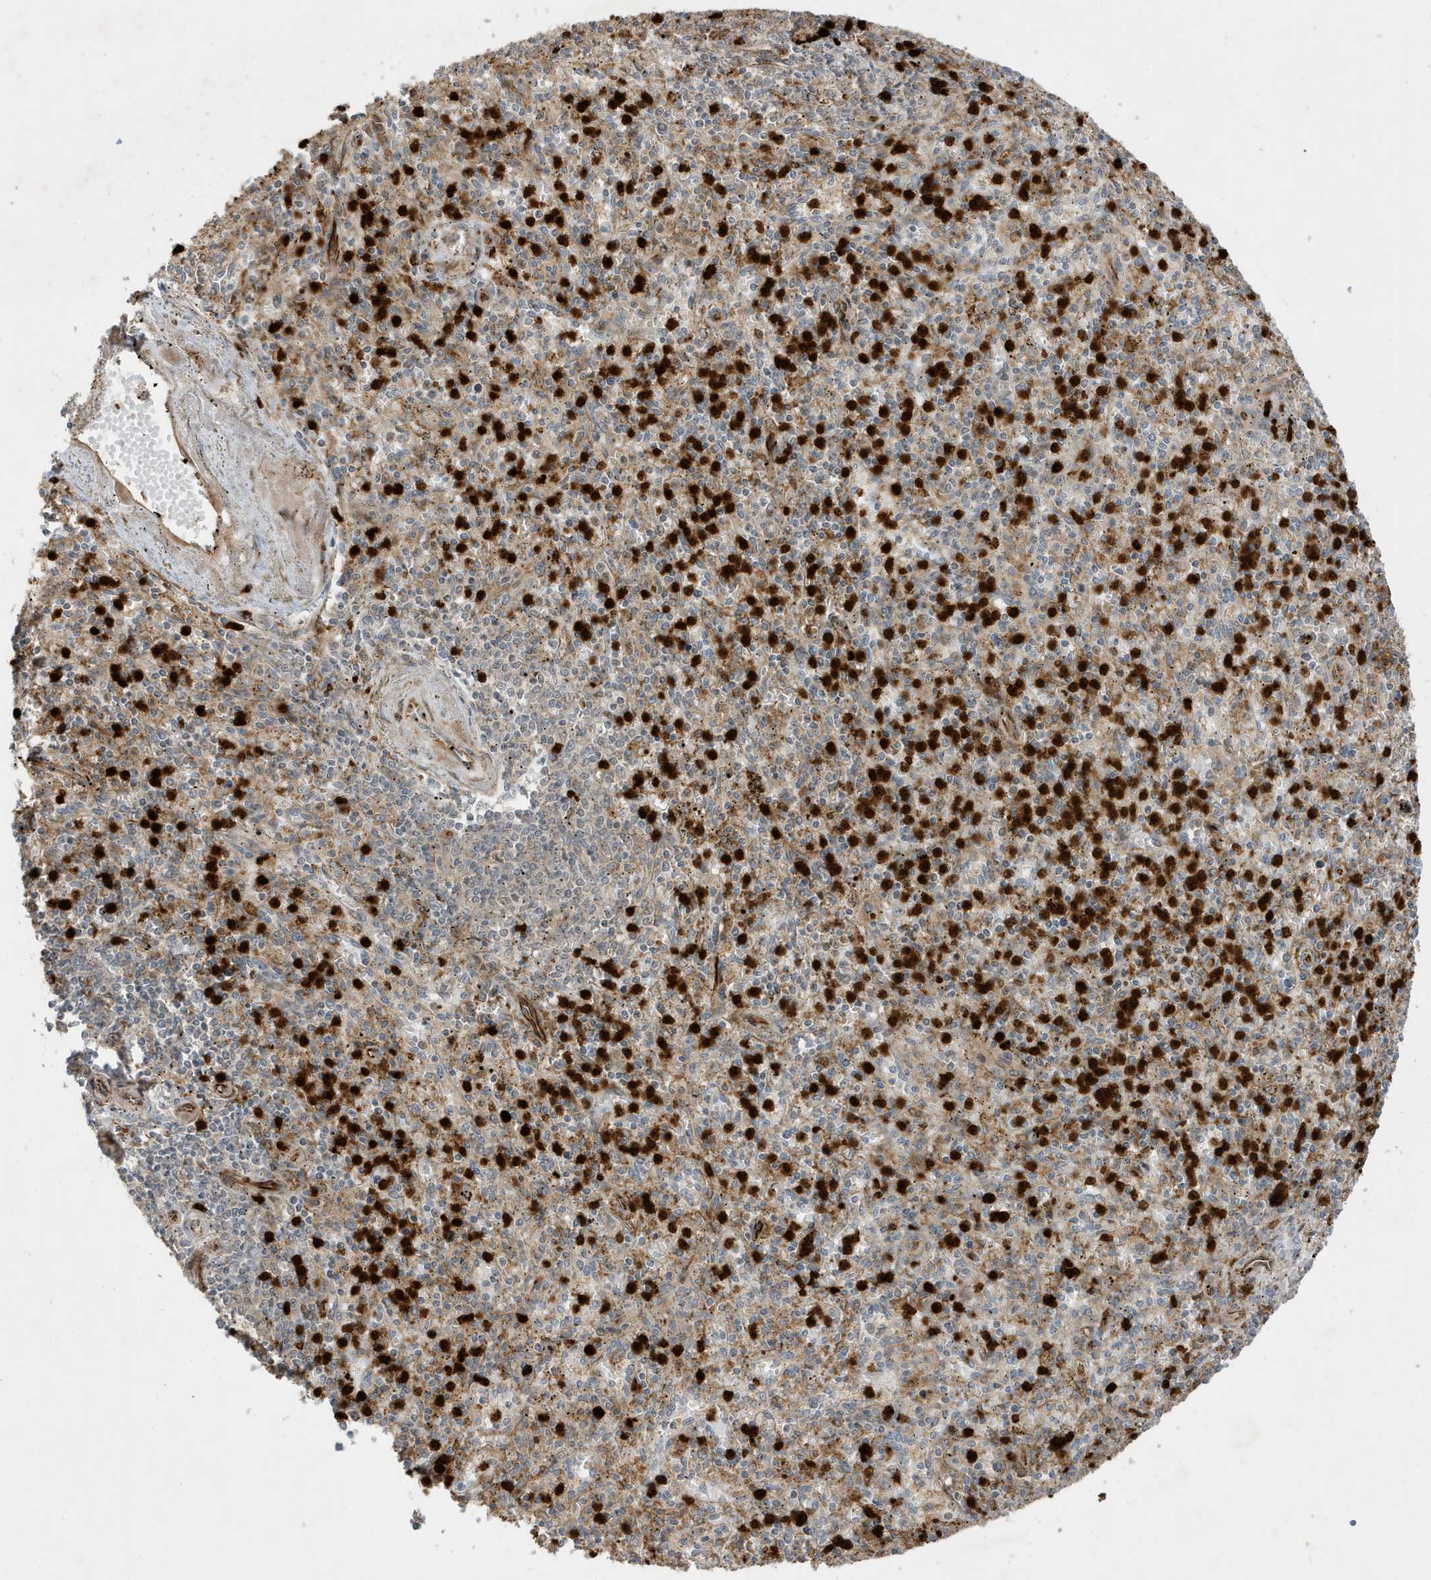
{"staining": {"intensity": "strong", "quantity": "25%-75%", "location": "cytoplasmic/membranous,nuclear"}, "tissue": "spleen", "cell_type": "Cells in red pulp", "image_type": "normal", "snomed": [{"axis": "morphology", "description": "Normal tissue, NOS"}, {"axis": "topography", "description": "Spleen"}], "caption": "Immunohistochemistry (DAB) staining of unremarkable spleen exhibits strong cytoplasmic/membranous,nuclear protein staining in approximately 25%-75% of cells in red pulp. The protein is stained brown, and the nuclei are stained in blue (DAB (3,3'-diaminobenzidine) IHC with brightfield microscopy, high magnification).", "gene": "IFT57", "patient": {"sex": "male", "age": 72}}